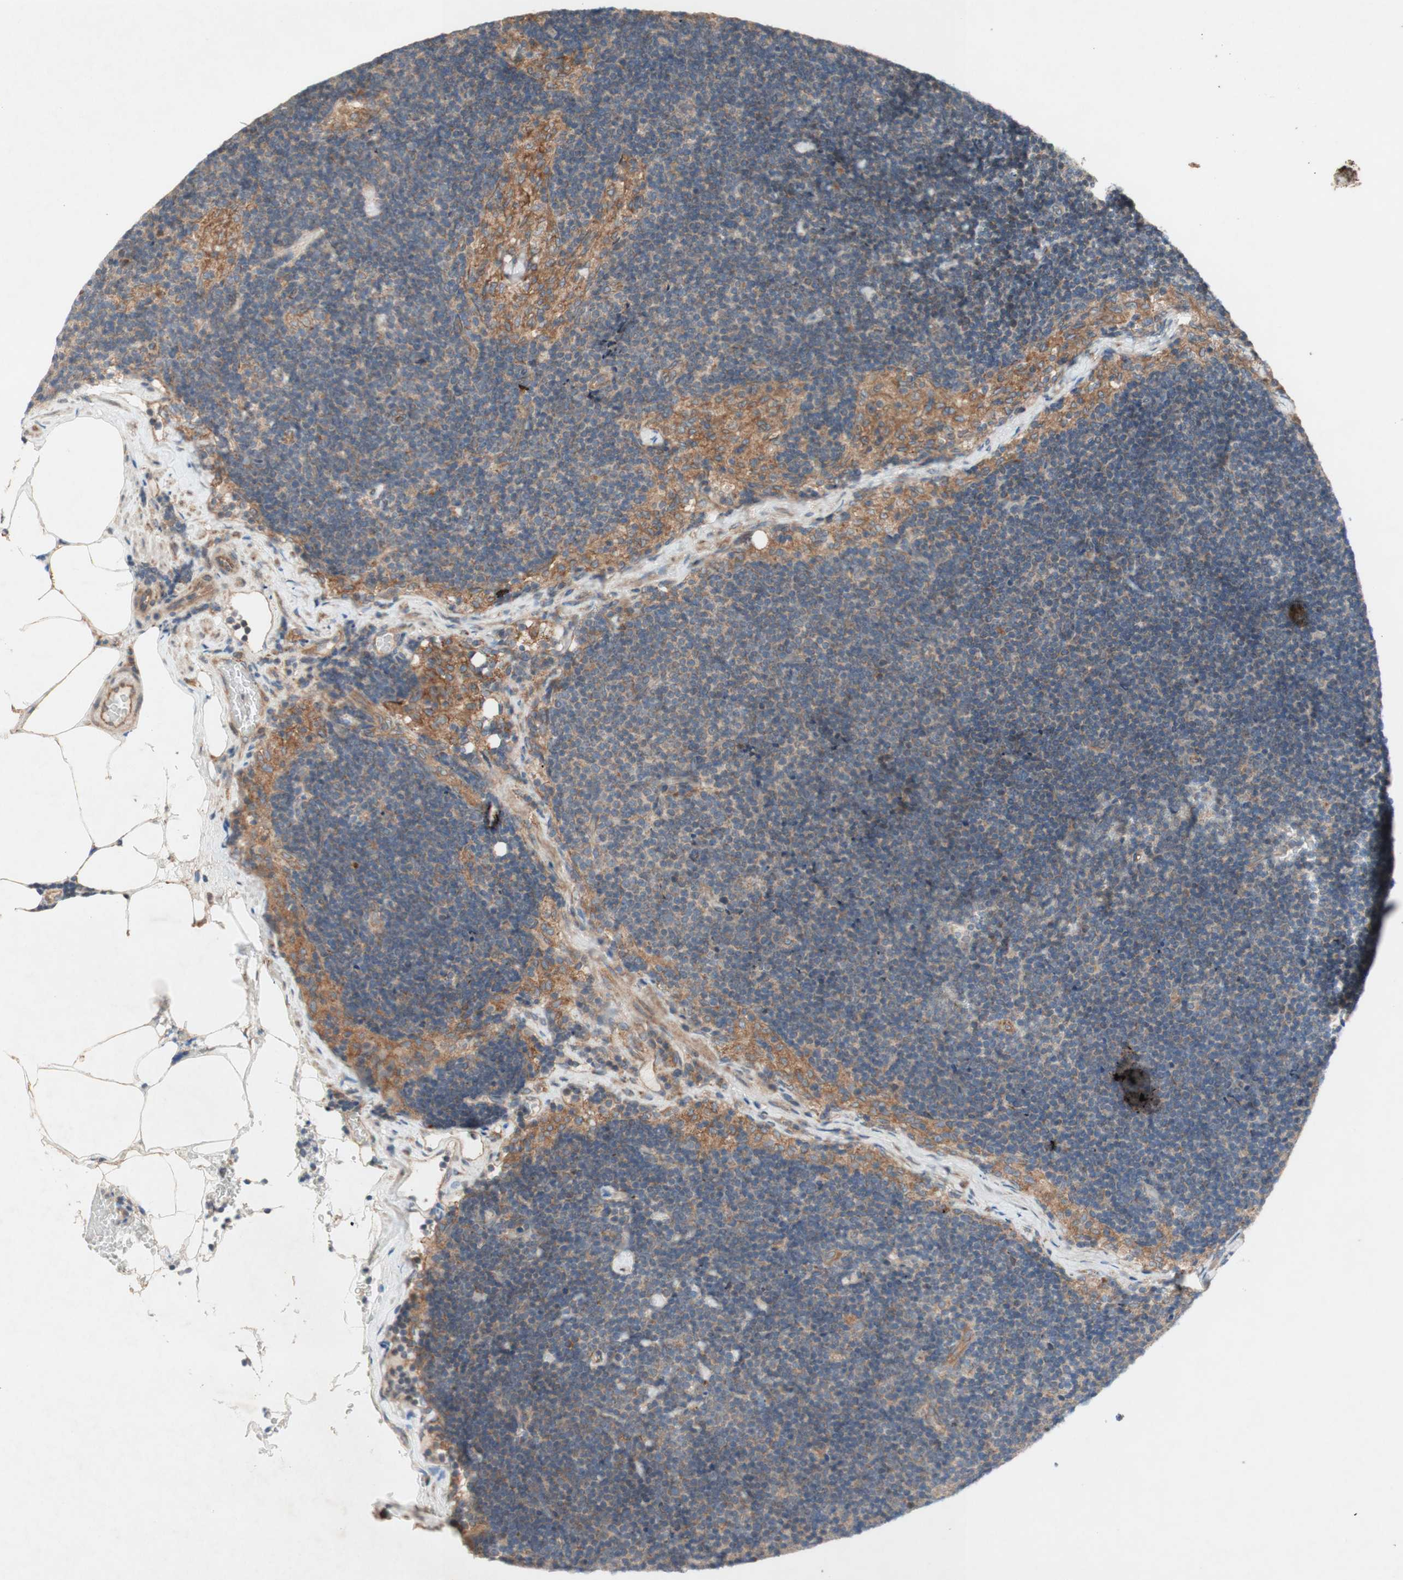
{"staining": {"intensity": "weak", "quantity": ">75%", "location": "cytoplasmic/membranous"}, "tissue": "lymph node", "cell_type": "Germinal center cells", "image_type": "normal", "snomed": [{"axis": "morphology", "description": "Normal tissue, NOS"}, {"axis": "topography", "description": "Lymph node"}], "caption": "This photomicrograph demonstrates unremarkable lymph node stained with immunohistochemistry (IHC) to label a protein in brown. The cytoplasmic/membranous of germinal center cells show weak positivity for the protein. Nuclei are counter-stained blue.", "gene": "SOCS2", "patient": {"sex": "male", "age": 63}}